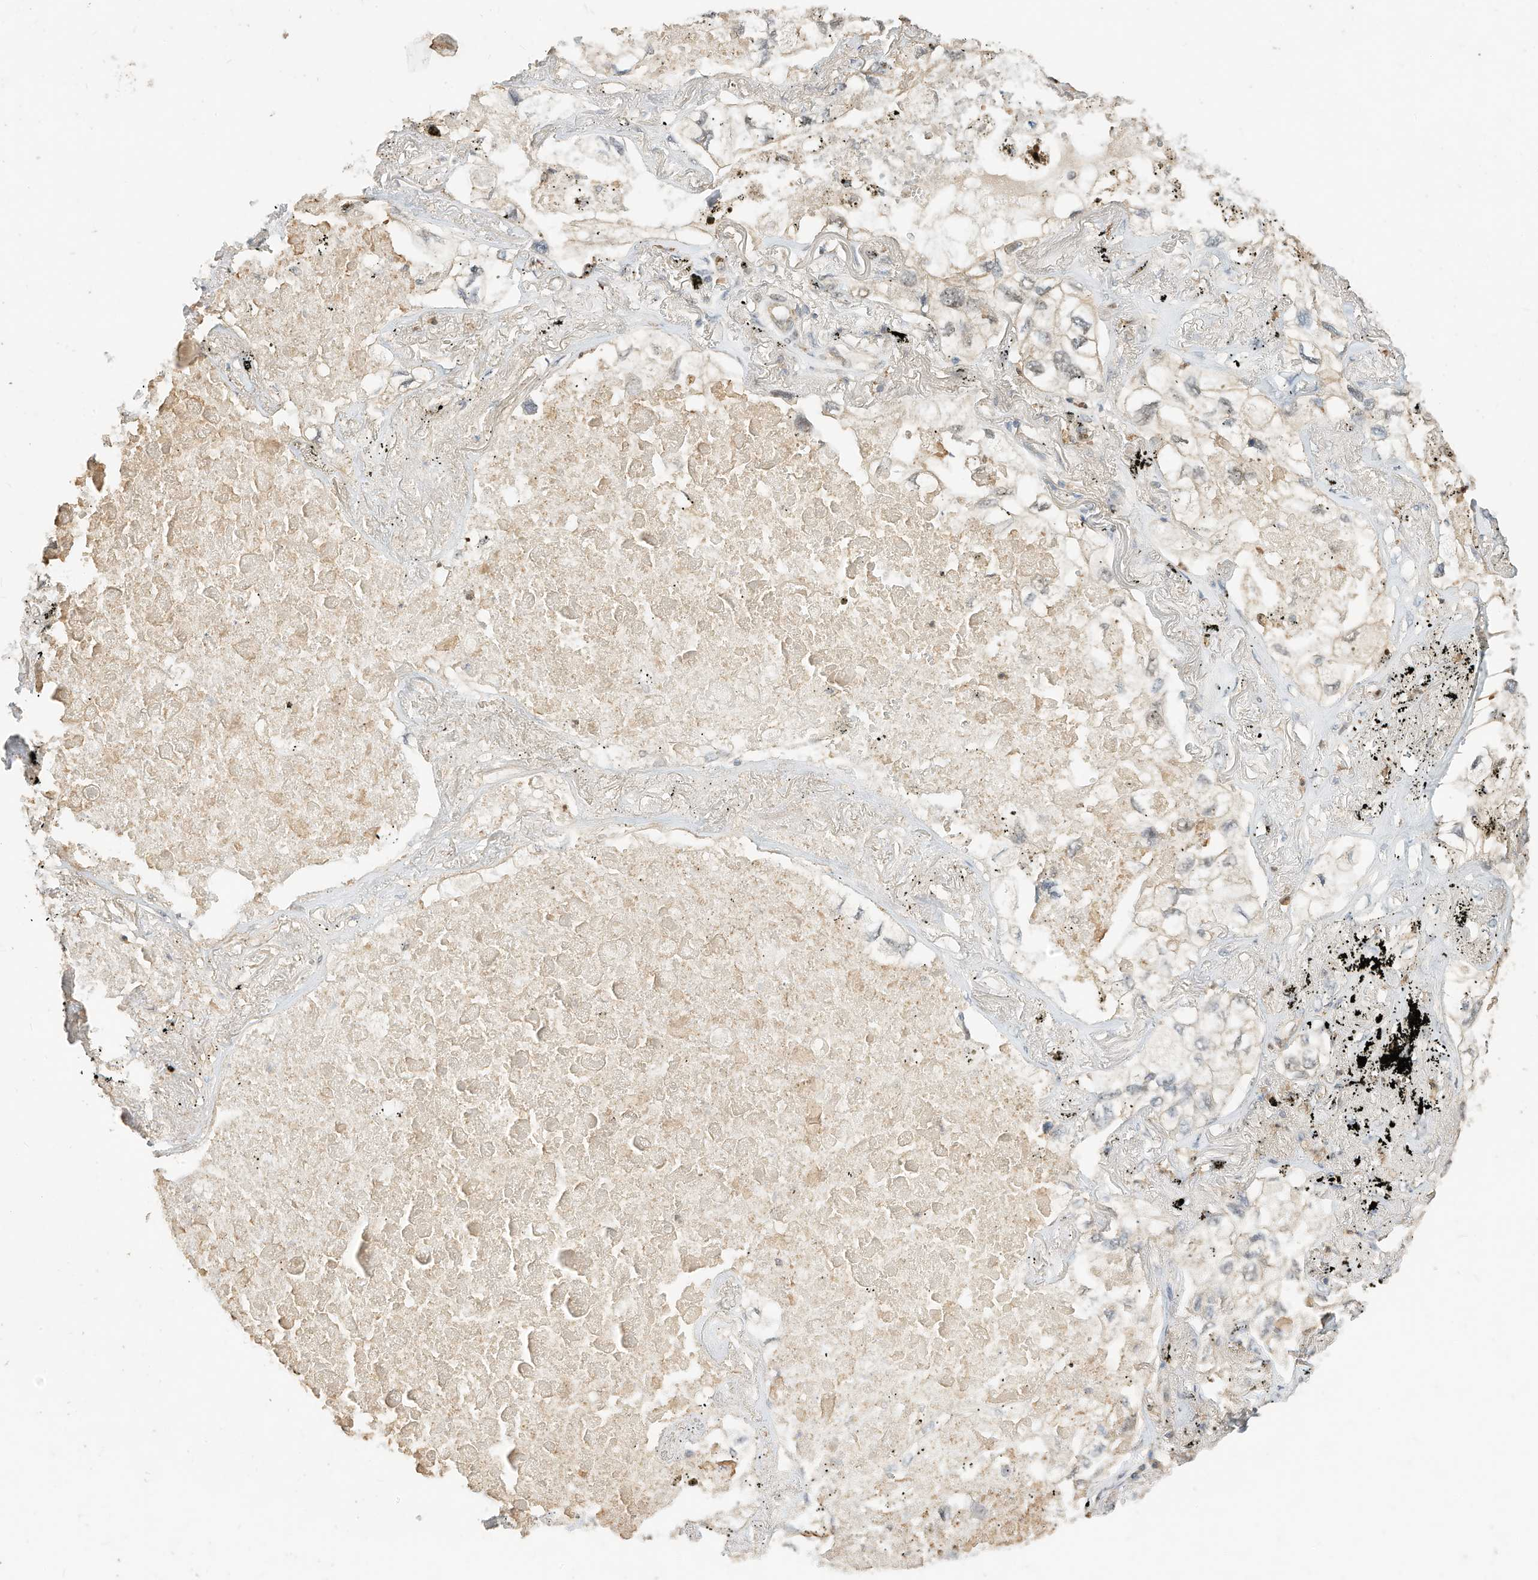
{"staining": {"intensity": "weak", "quantity": "<25%", "location": "cytoplasmic/membranous"}, "tissue": "lung cancer", "cell_type": "Tumor cells", "image_type": "cancer", "snomed": [{"axis": "morphology", "description": "Adenocarcinoma, NOS"}, {"axis": "topography", "description": "Lung"}], "caption": "The micrograph exhibits no significant expression in tumor cells of lung cancer.", "gene": "OFD1", "patient": {"sex": "male", "age": 65}}